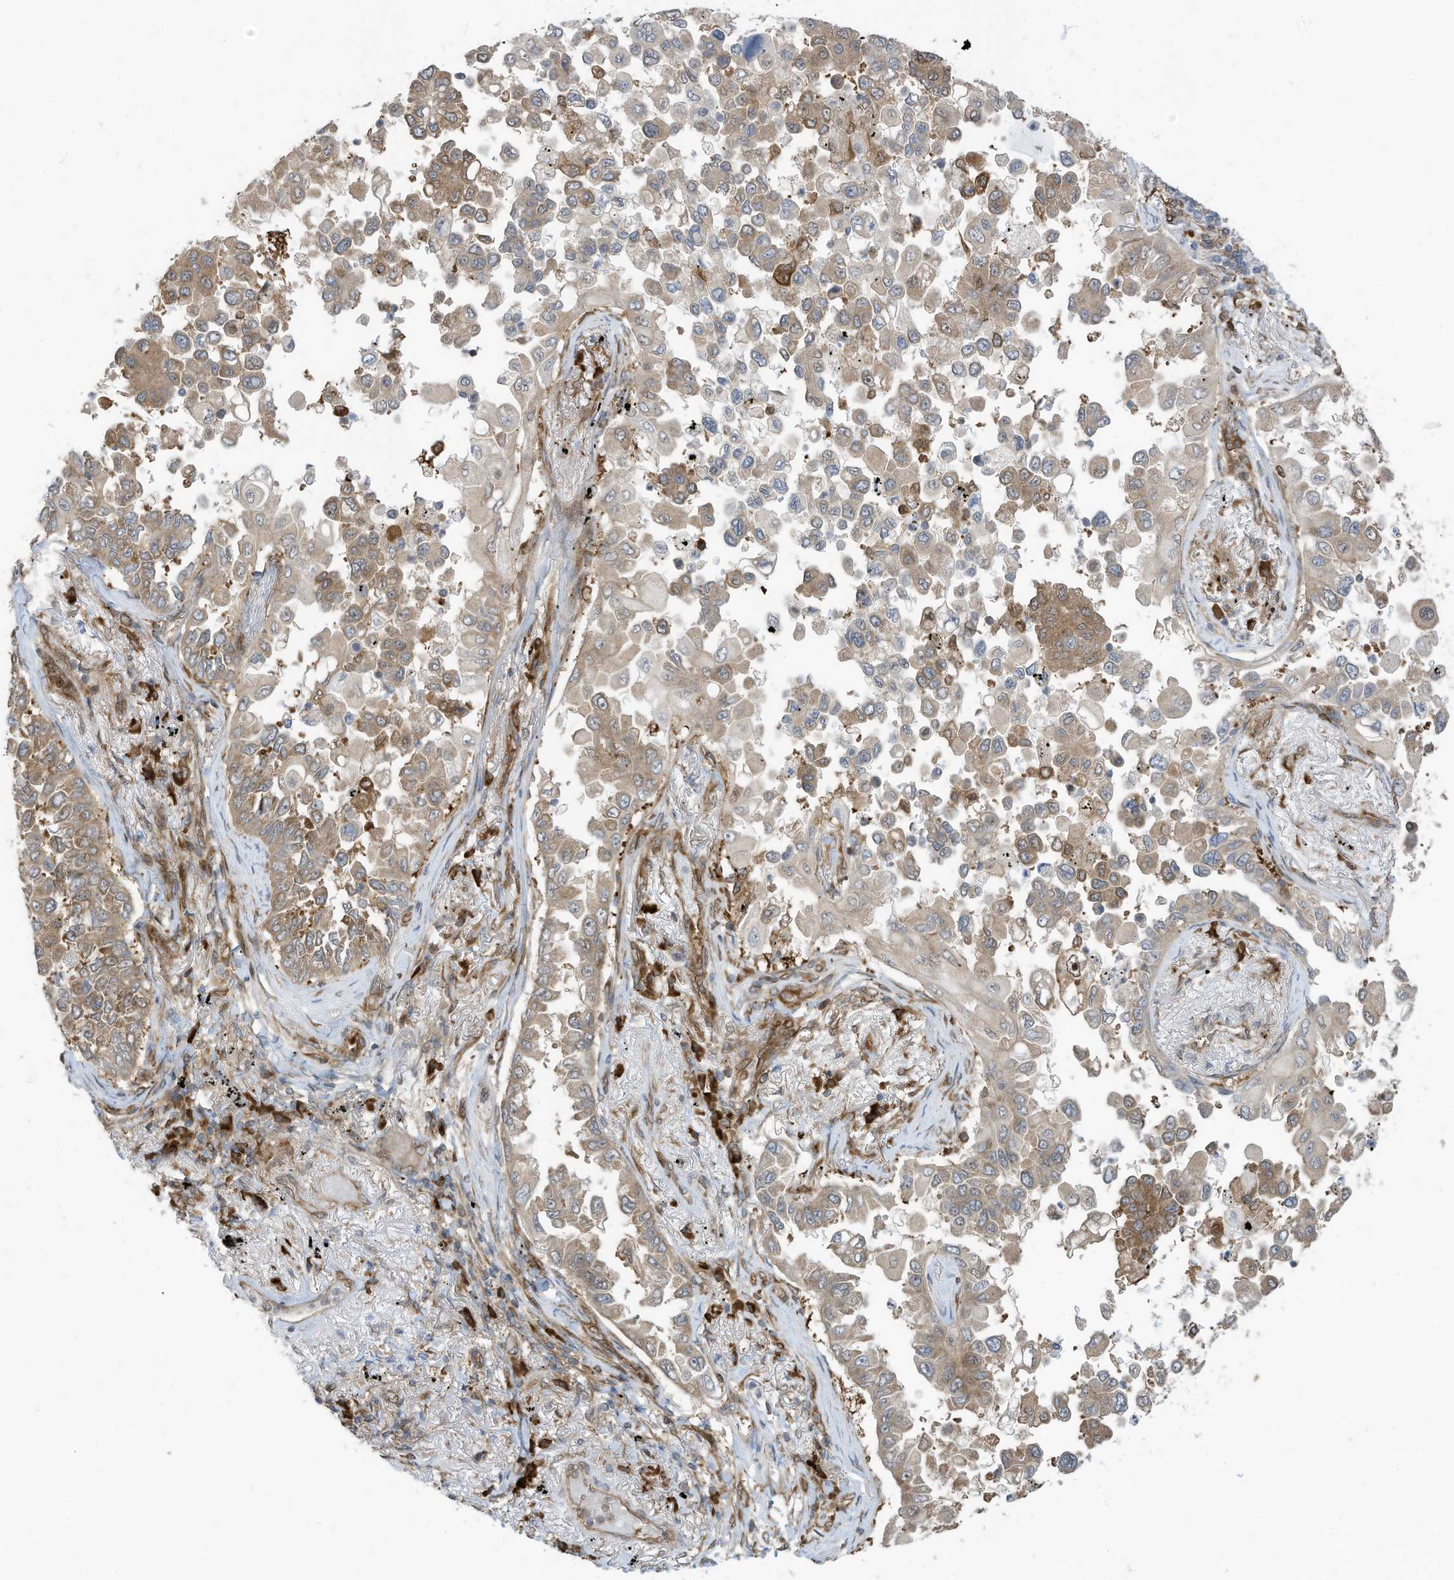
{"staining": {"intensity": "weak", "quantity": ">75%", "location": "cytoplasmic/membranous"}, "tissue": "lung cancer", "cell_type": "Tumor cells", "image_type": "cancer", "snomed": [{"axis": "morphology", "description": "Adenocarcinoma, NOS"}, {"axis": "topography", "description": "Lung"}], "caption": "Immunohistochemistry image of adenocarcinoma (lung) stained for a protein (brown), which displays low levels of weak cytoplasmic/membranous positivity in about >75% of tumor cells.", "gene": "USE1", "patient": {"sex": "female", "age": 67}}